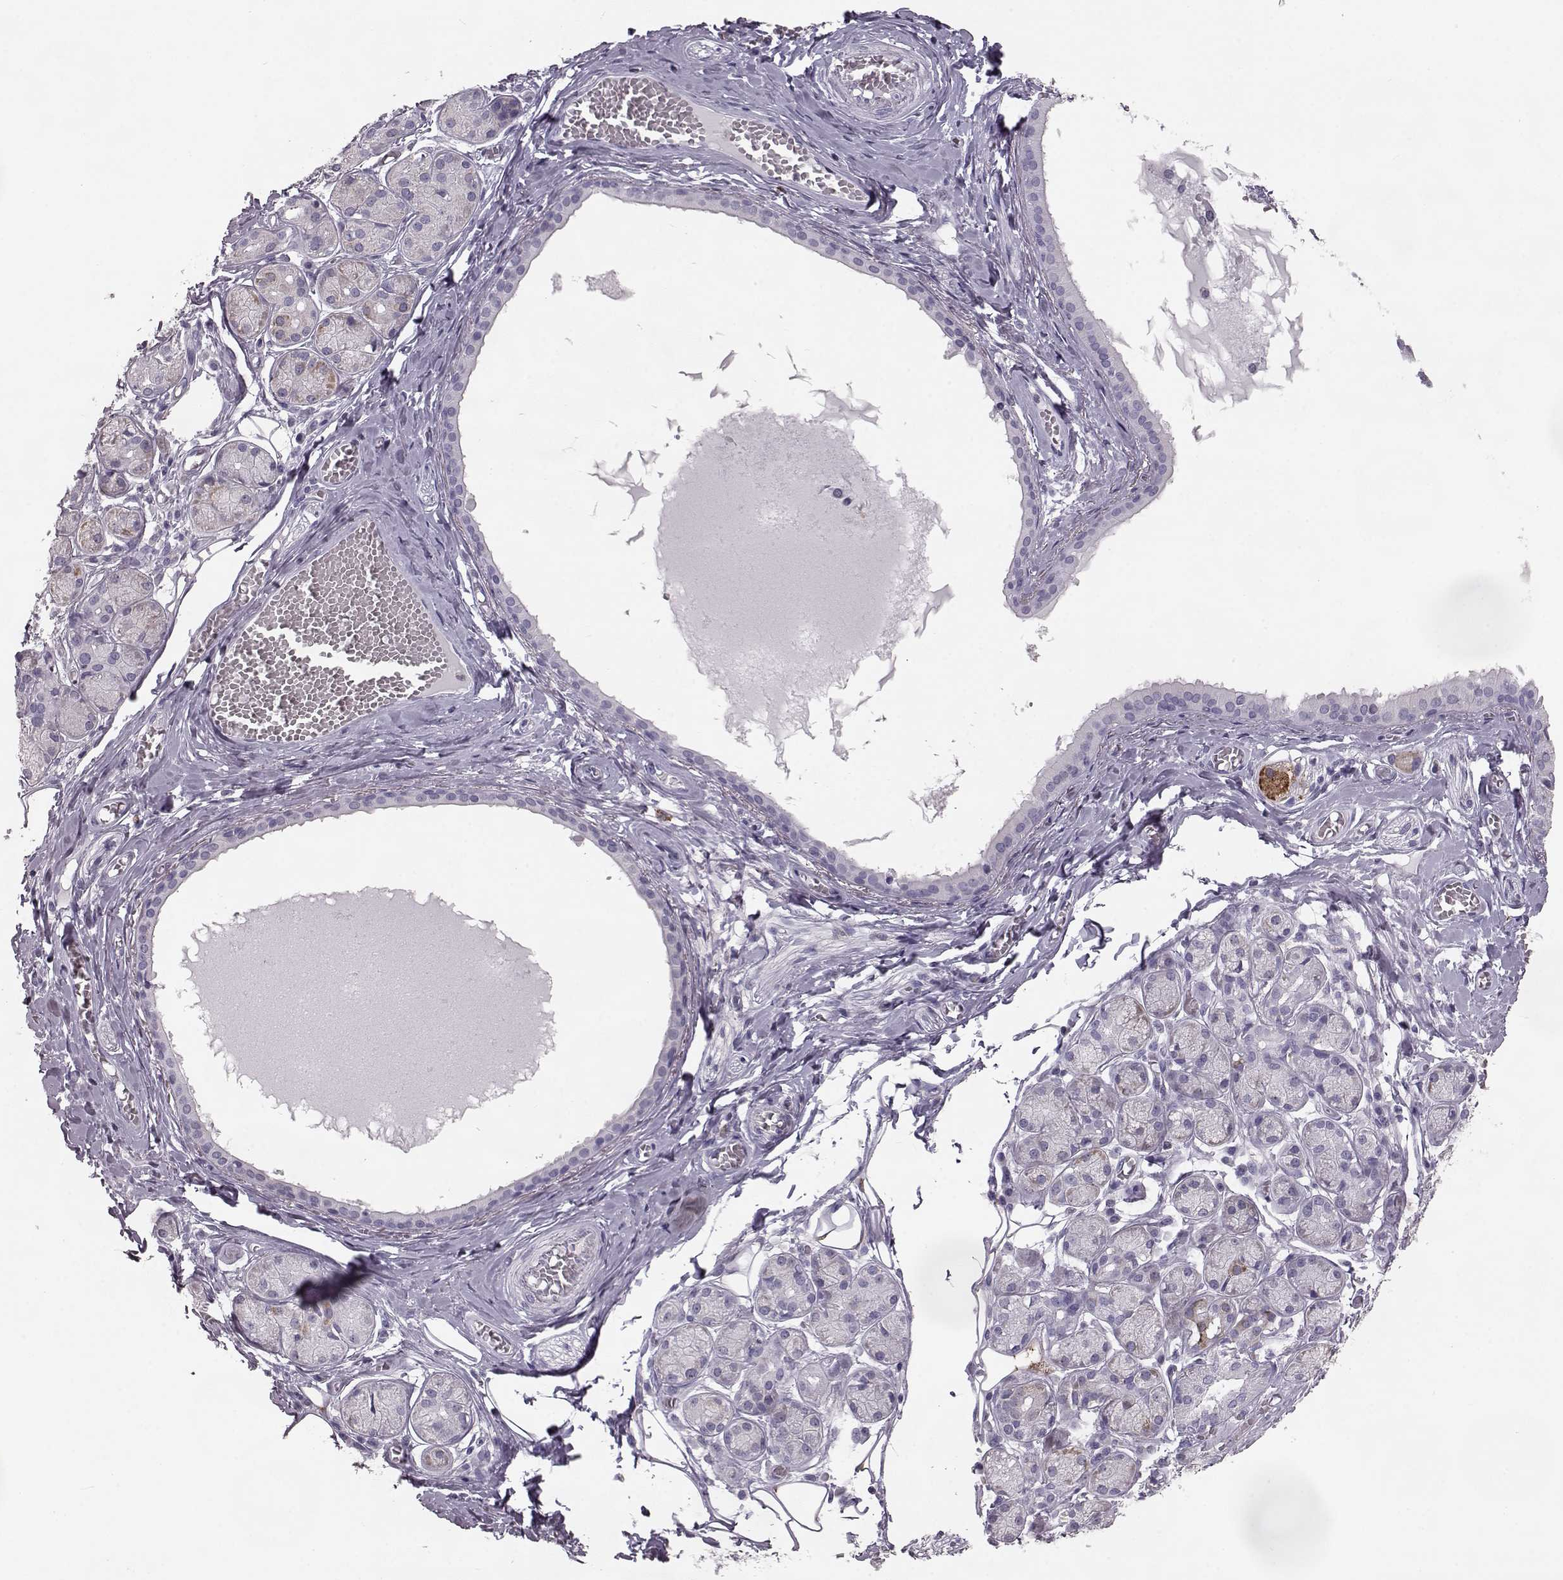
{"staining": {"intensity": "weak", "quantity": "<25%", "location": "cytoplasmic/membranous"}, "tissue": "salivary gland", "cell_type": "Glandular cells", "image_type": "normal", "snomed": [{"axis": "morphology", "description": "Normal tissue, NOS"}, {"axis": "topography", "description": "Salivary gland"}, {"axis": "topography", "description": "Peripheral nerve tissue"}], "caption": "The photomicrograph exhibits no staining of glandular cells in benign salivary gland. (DAB (3,3'-diaminobenzidine) immunohistochemistry, high magnification).", "gene": "ELOVL5", "patient": {"sex": "male", "age": 71}}